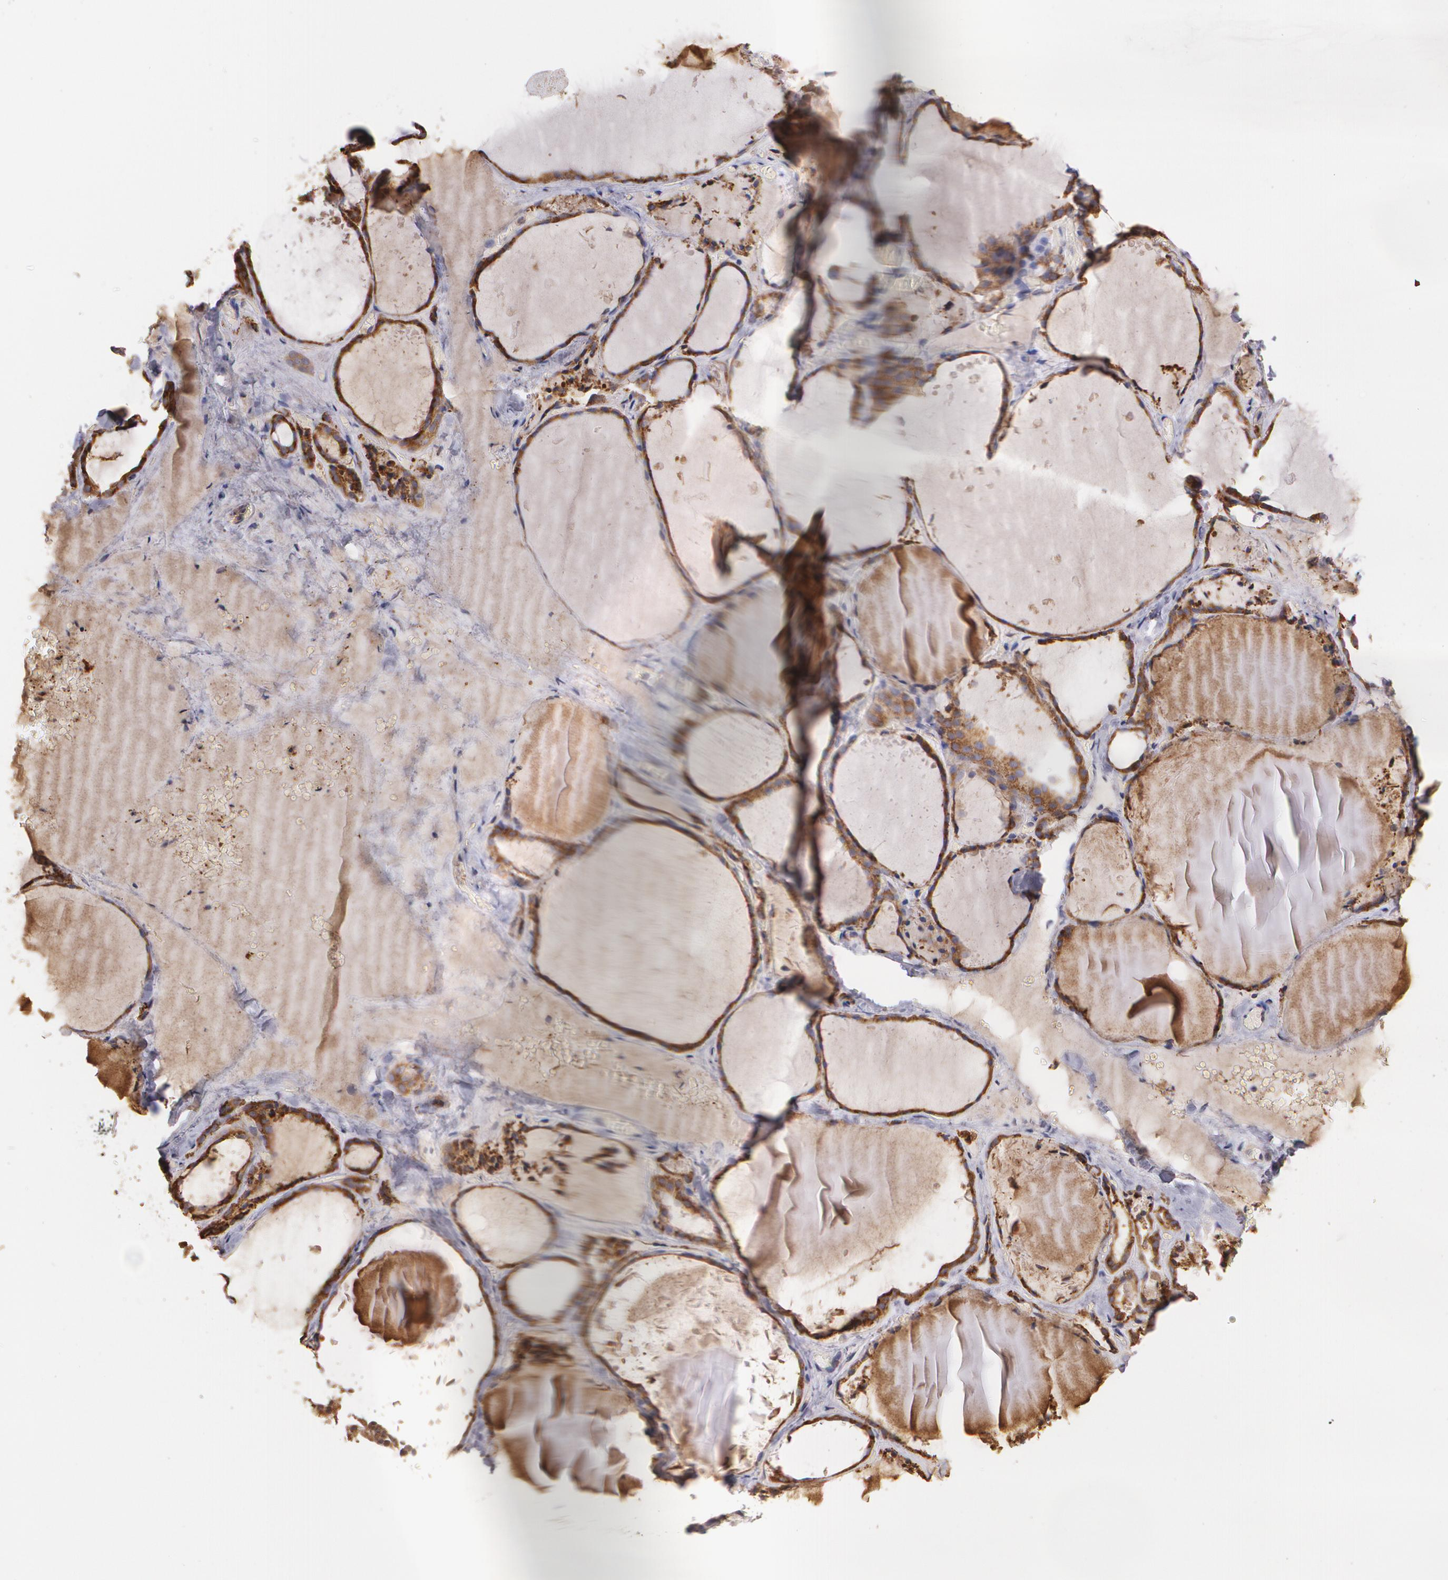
{"staining": {"intensity": "strong", "quantity": ">75%", "location": "cytoplasmic/membranous"}, "tissue": "thyroid gland", "cell_type": "Glandular cells", "image_type": "normal", "snomed": [{"axis": "morphology", "description": "Normal tissue, NOS"}, {"axis": "topography", "description": "Thyroid gland"}], "caption": "Immunohistochemistry (IHC) of unremarkable thyroid gland demonstrates high levels of strong cytoplasmic/membranous expression in approximately >75% of glandular cells. (DAB (3,3'-diaminobenzidine) IHC, brown staining for protein, blue staining for nuclei).", "gene": "ECE1", "patient": {"sex": "female", "age": 22}}